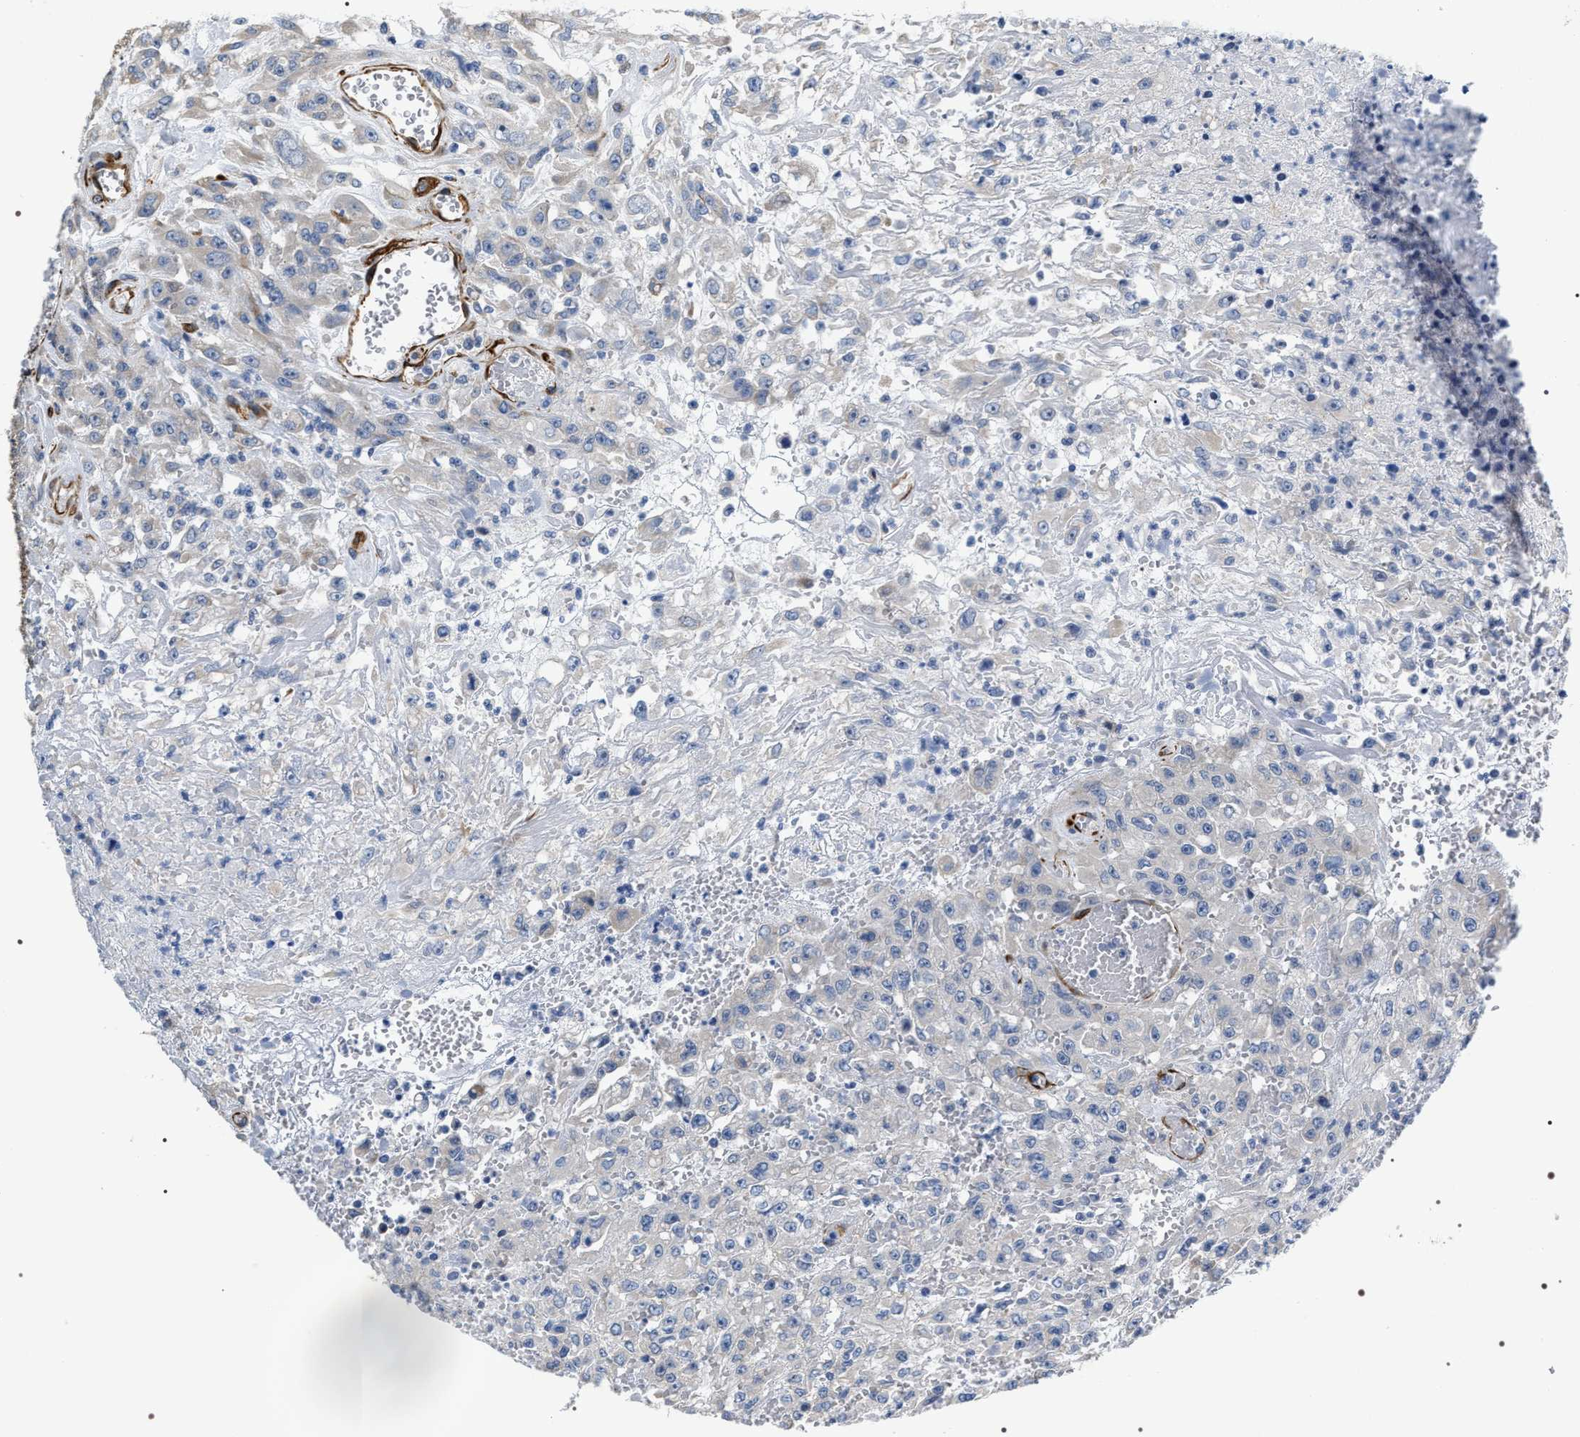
{"staining": {"intensity": "negative", "quantity": "none", "location": "none"}, "tissue": "urothelial cancer", "cell_type": "Tumor cells", "image_type": "cancer", "snomed": [{"axis": "morphology", "description": "Urothelial carcinoma, High grade"}, {"axis": "topography", "description": "Urinary bladder"}], "caption": "There is no significant expression in tumor cells of high-grade urothelial carcinoma.", "gene": "PKD1L1", "patient": {"sex": "male", "age": 46}}